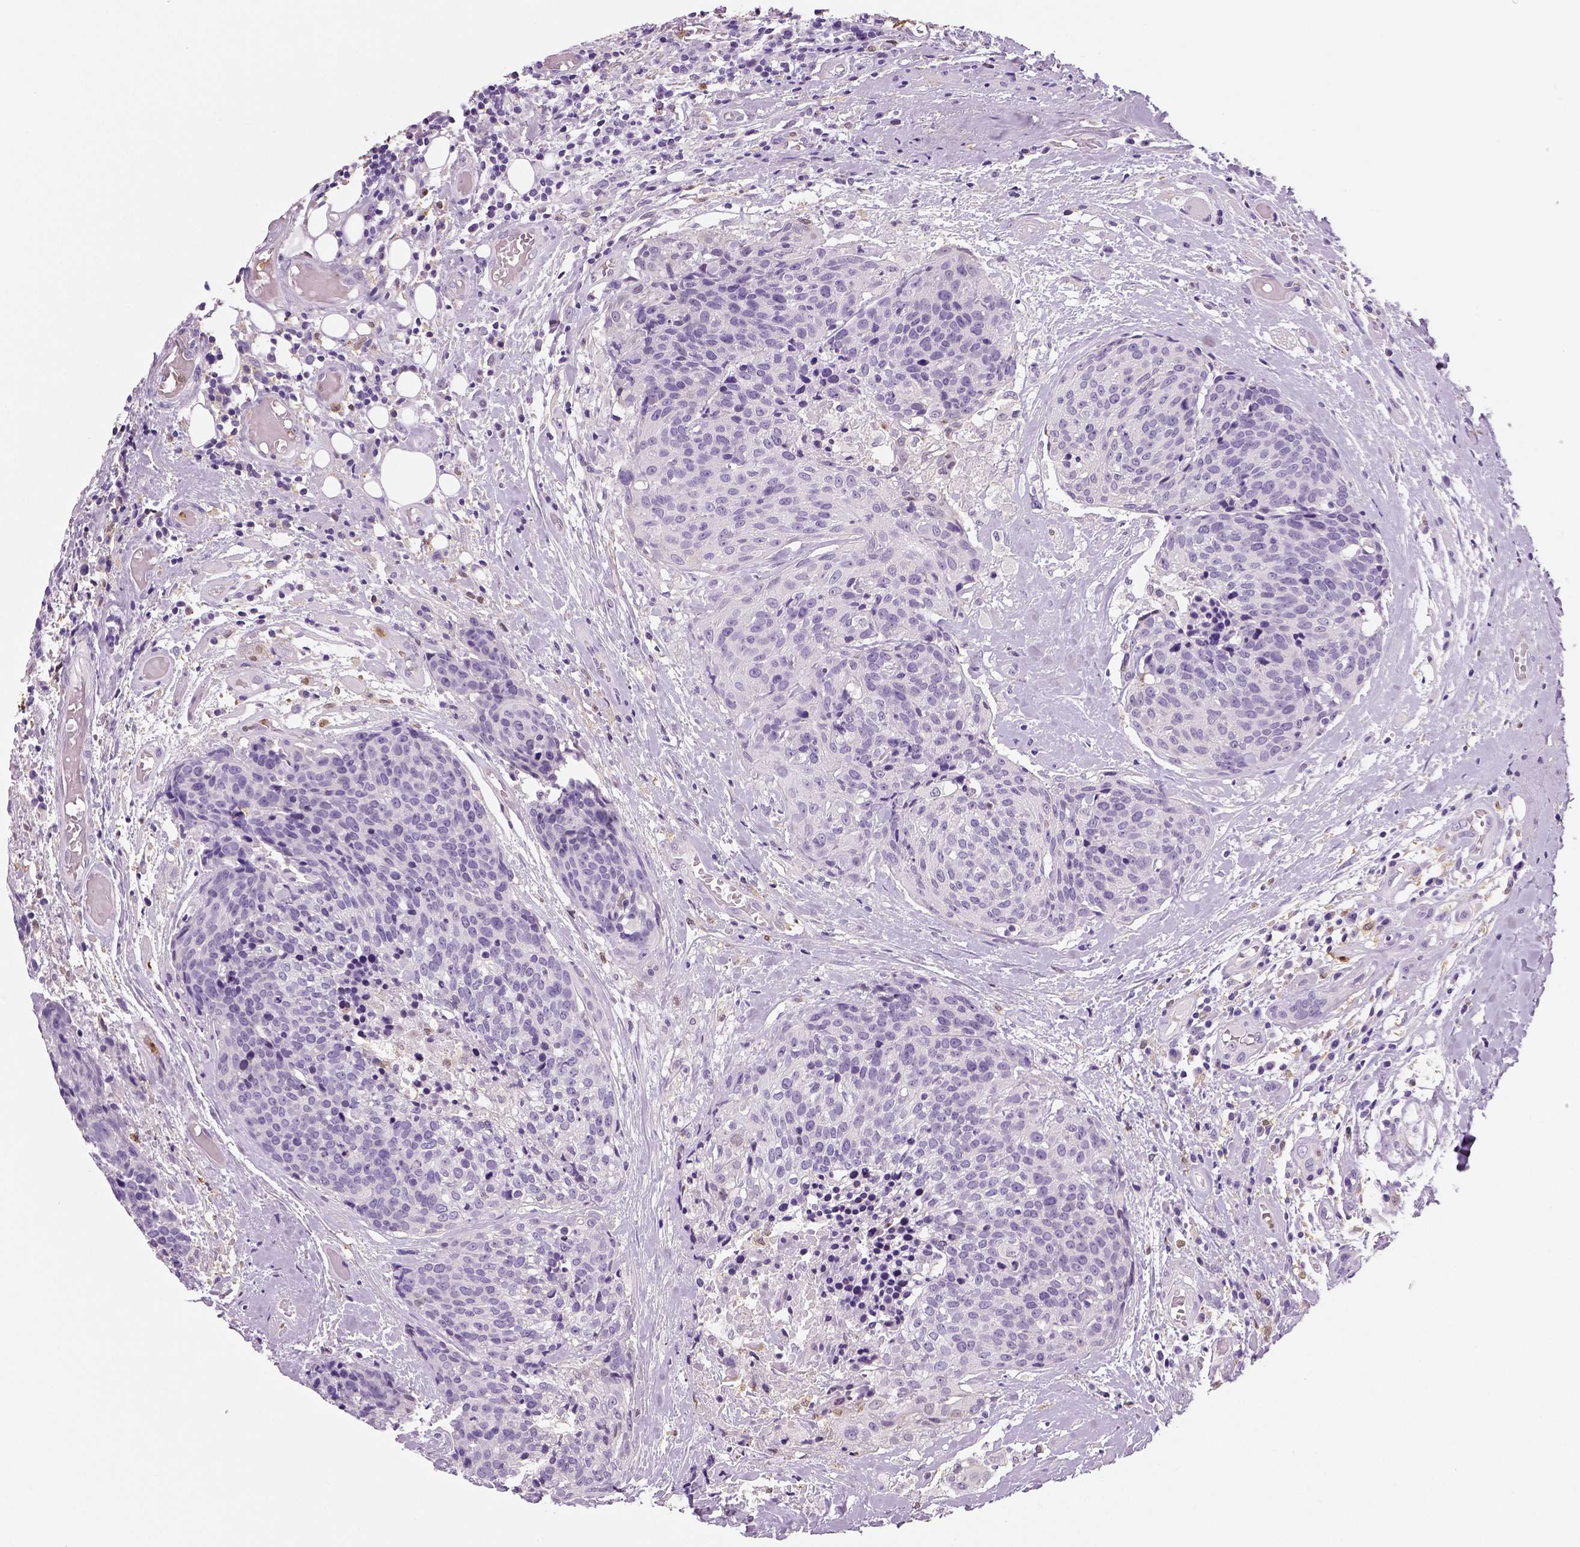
{"staining": {"intensity": "negative", "quantity": "none", "location": "none"}, "tissue": "head and neck cancer", "cell_type": "Tumor cells", "image_type": "cancer", "snomed": [{"axis": "morphology", "description": "Squamous cell carcinoma, NOS"}, {"axis": "topography", "description": "Oral tissue"}, {"axis": "topography", "description": "Head-Neck"}], "caption": "IHC of human head and neck cancer demonstrates no expression in tumor cells.", "gene": "NECAB2", "patient": {"sex": "male", "age": 64}}